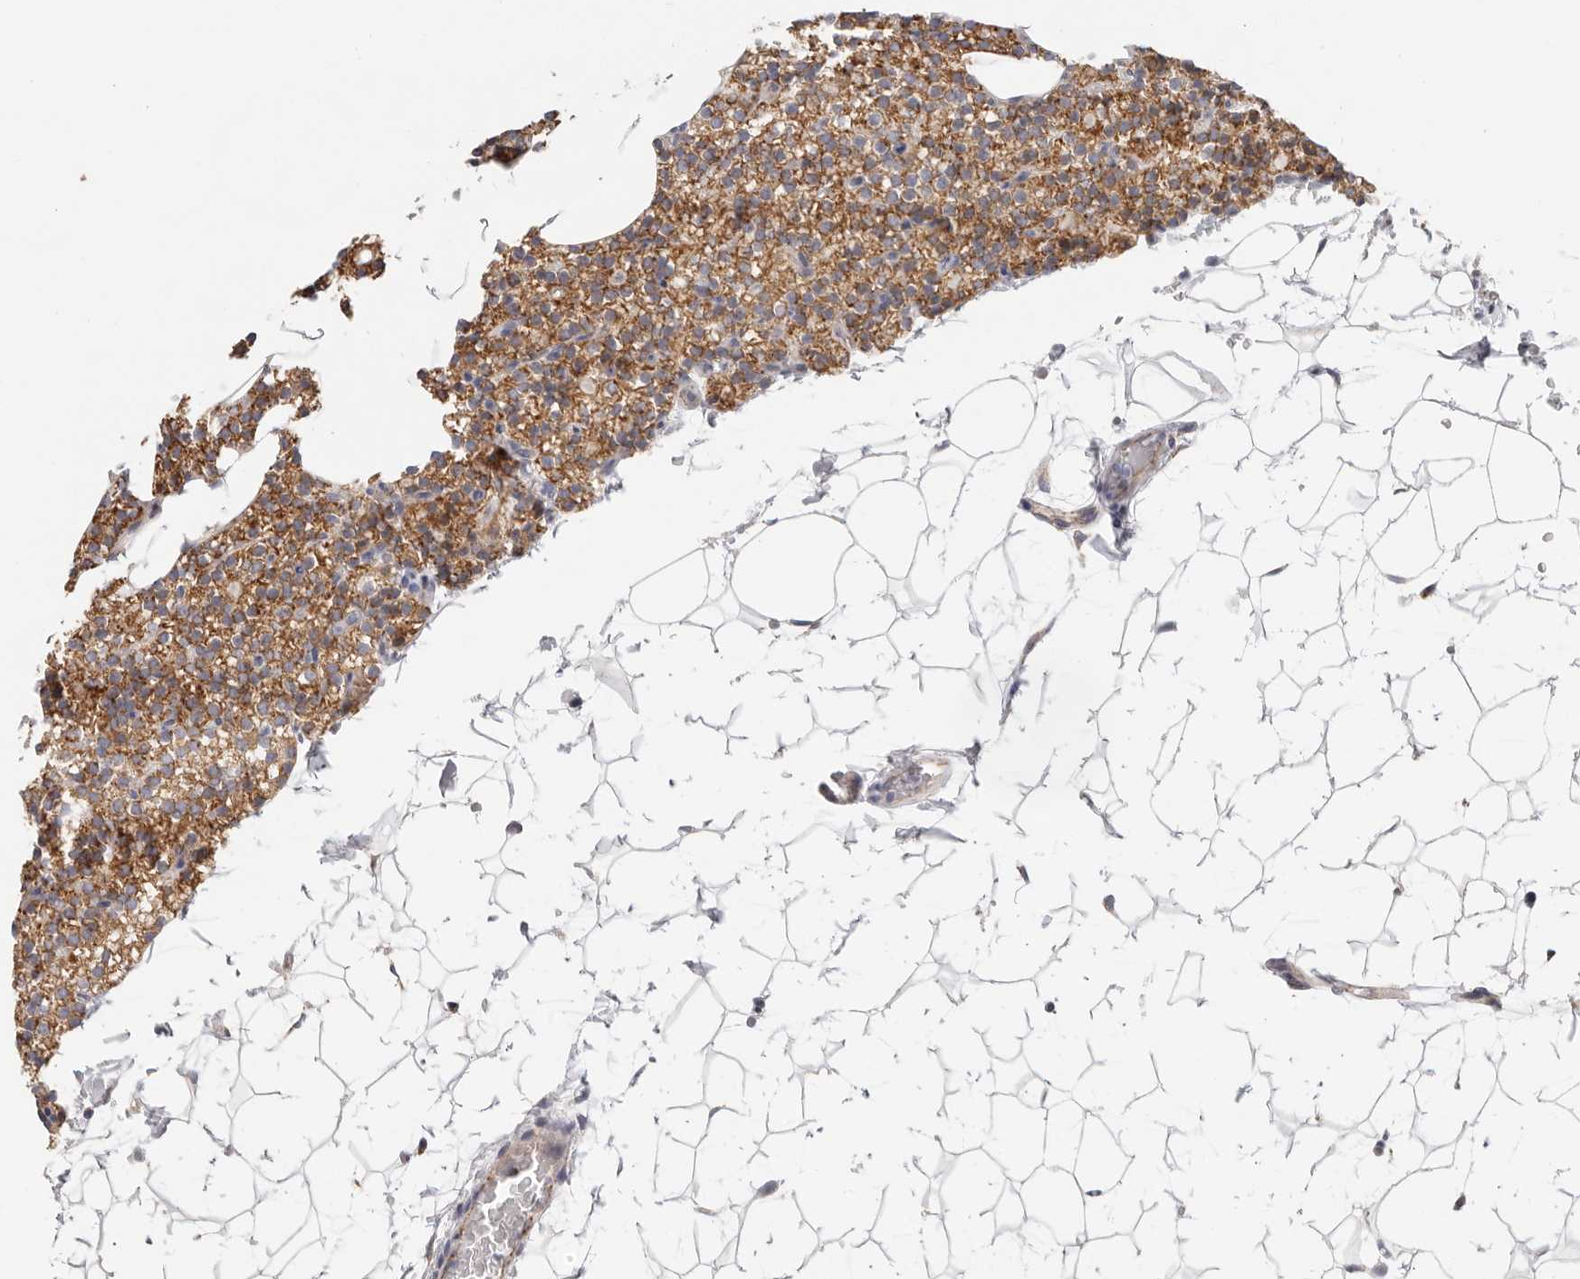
{"staining": {"intensity": "strong", "quantity": ">75%", "location": "cytoplasmic/membranous"}, "tissue": "parathyroid gland", "cell_type": "Glandular cells", "image_type": "normal", "snomed": [{"axis": "morphology", "description": "Normal tissue, NOS"}, {"axis": "topography", "description": "Parathyroid gland"}], "caption": "Glandular cells reveal strong cytoplasmic/membranous positivity in approximately >75% of cells in unremarkable parathyroid gland.", "gene": "AFDN", "patient": {"sex": "female", "age": 56}}